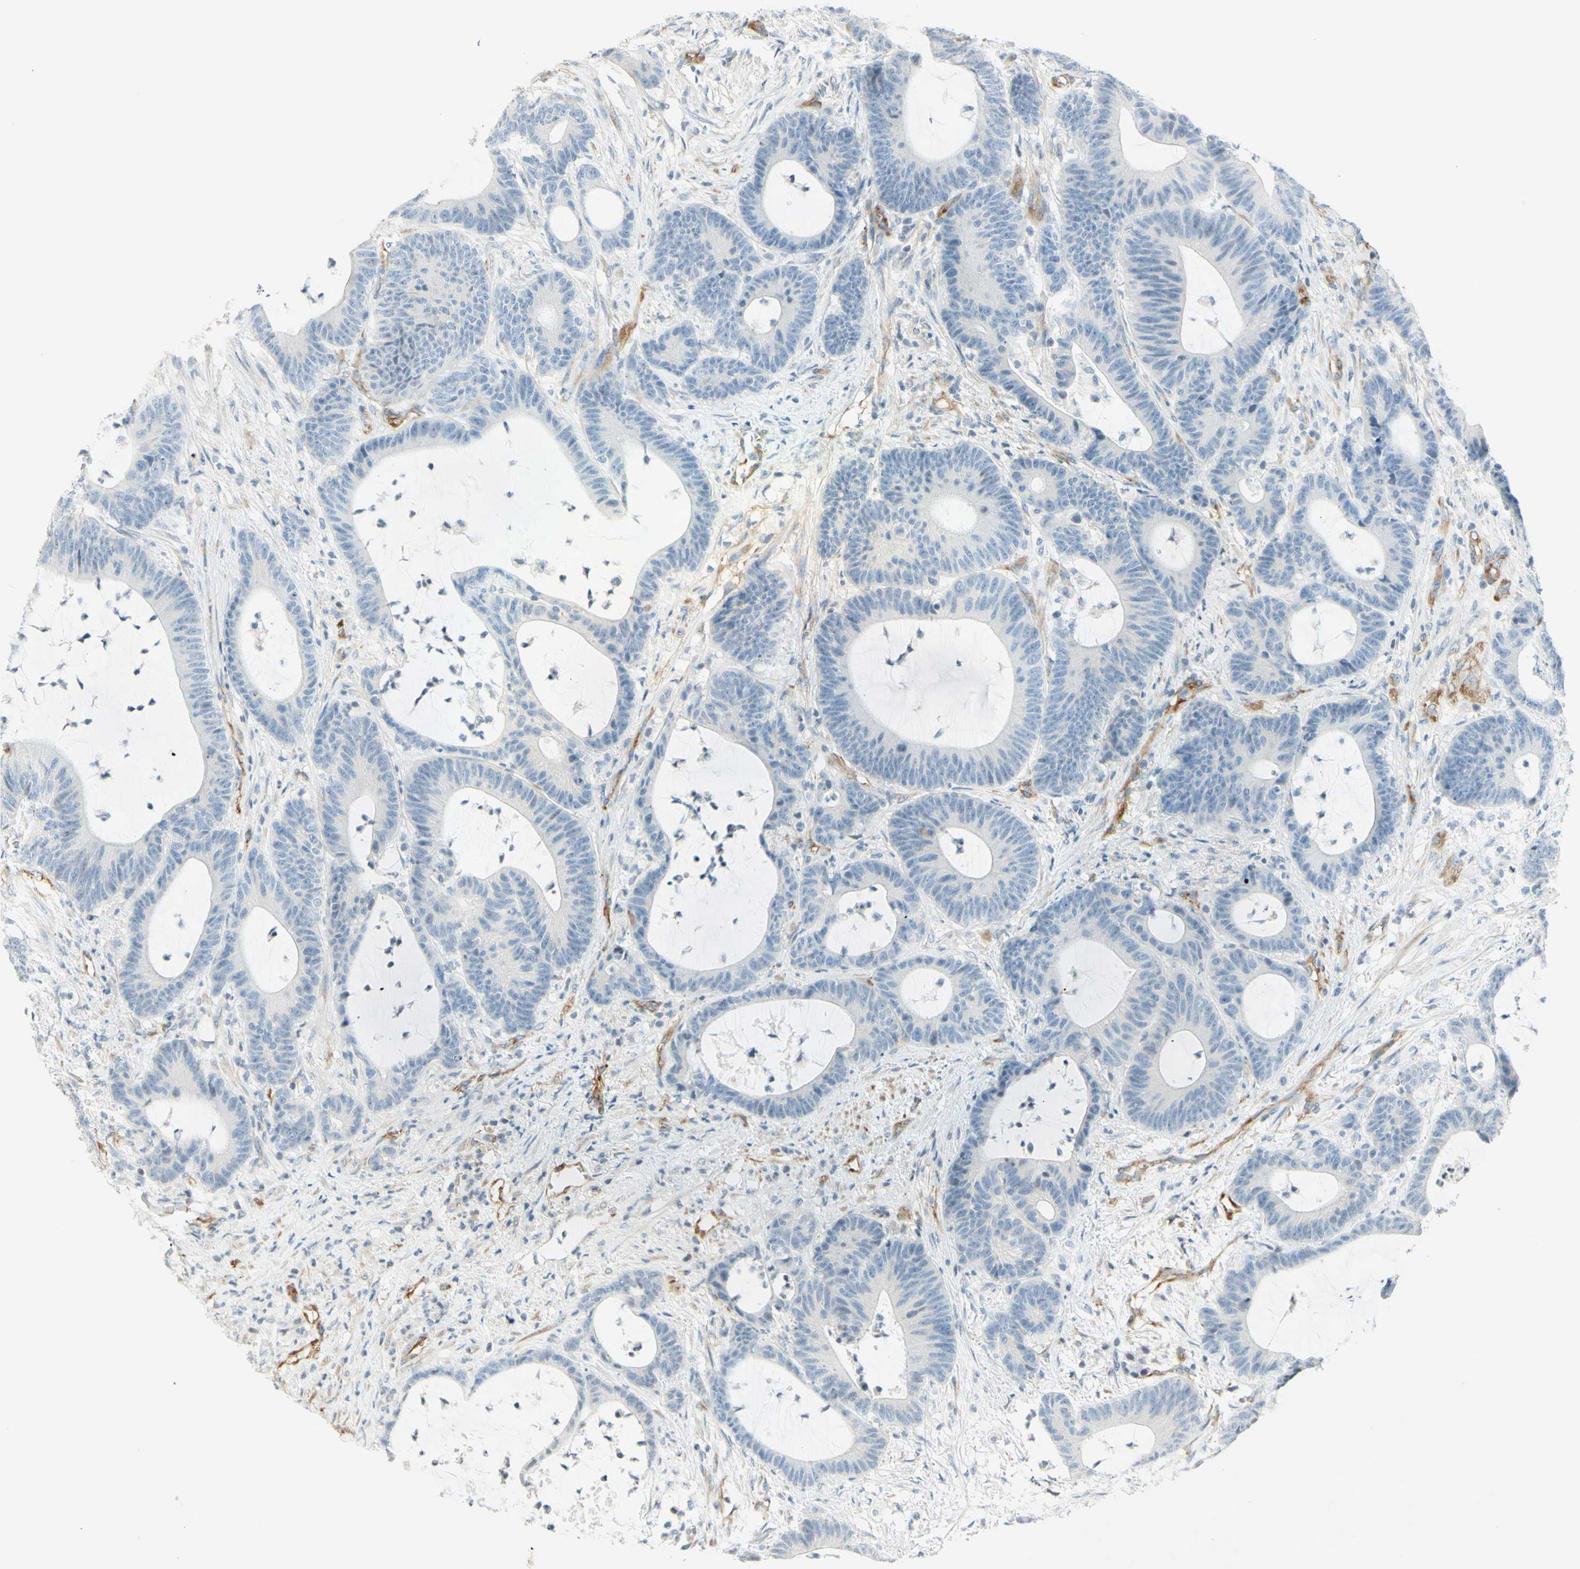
{"staining": {"intensity": "negative", "quantity": "none", "location": "none"}, "tissue": "colorectal cancer", "cell_type": "Tumor cells", "image_type": "cancer", "snomed": [{"axis": "morphology", "description": "Adenocarcinoma, NOS"}, {"axis": "topography", "description": "Colon"}], "caption": "This is an IHC histopathology image of adenocarcinoma (colorectal). There is no expression in tumor cells.", "gene": "MAP1B", "patient": {"sex": "female", "age": 84}}